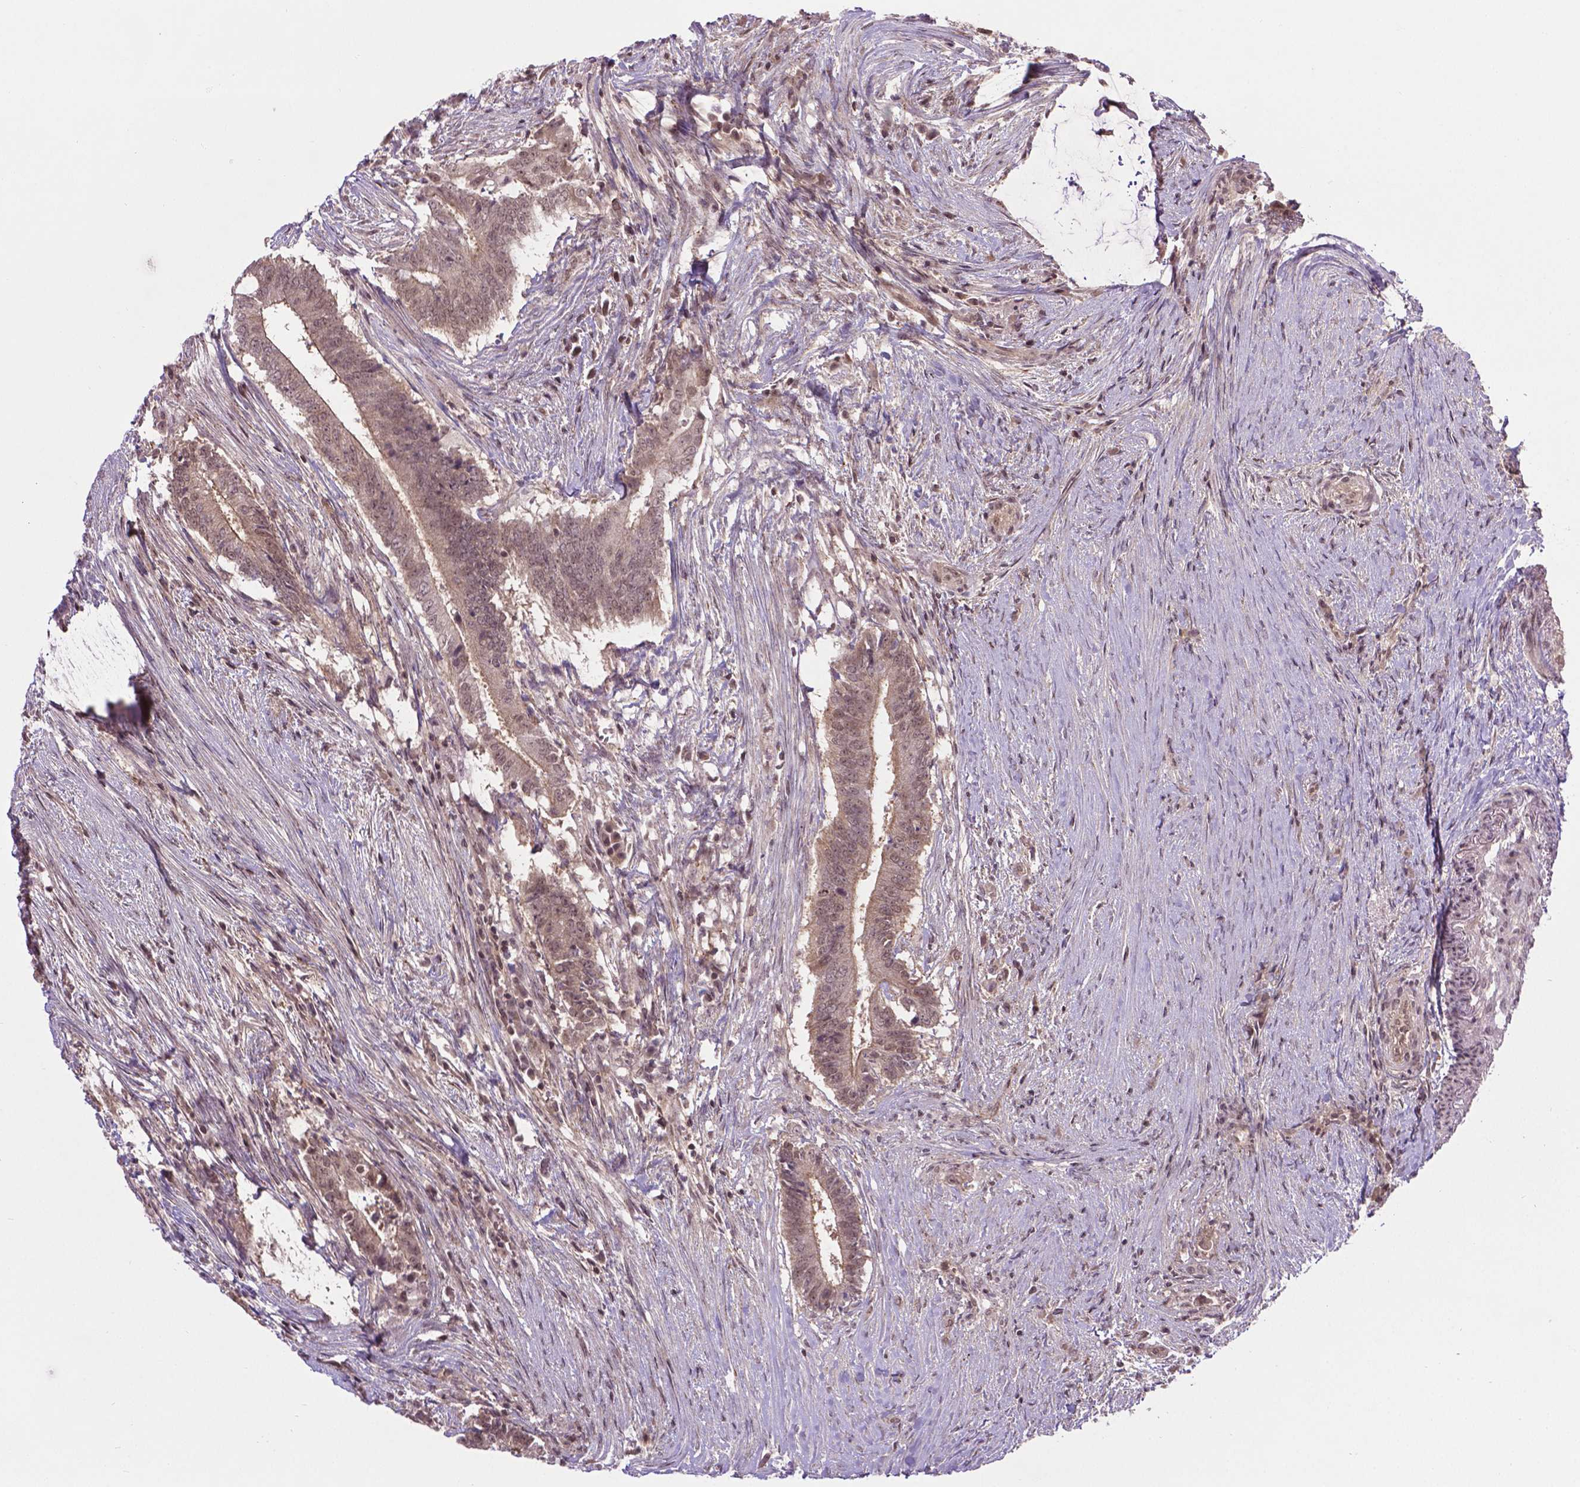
{"staining": {"intensity": "moderate", "quantity": ">75%", "location": "cytoplasmic/membranous,nuclear"}, "tissue": "colorectal cancer", "cell_type": "Tumor cells", "image_type": "cancer", "snomed": [{"axis": "morphology", "description": "Adenocarcinoma, NOS"}, {"axis": "topography", "description": "Colon"}], "caption": "There is medium levels of moderate cytoplasmic/membranous and nuclear staining in tumor cells of adenocarcinoma (colorectal), as demonstrated by immunohistochemical staining (brown color).", "gene": "ANKRD54", "patient": {"sex": "female", "age": 43}}